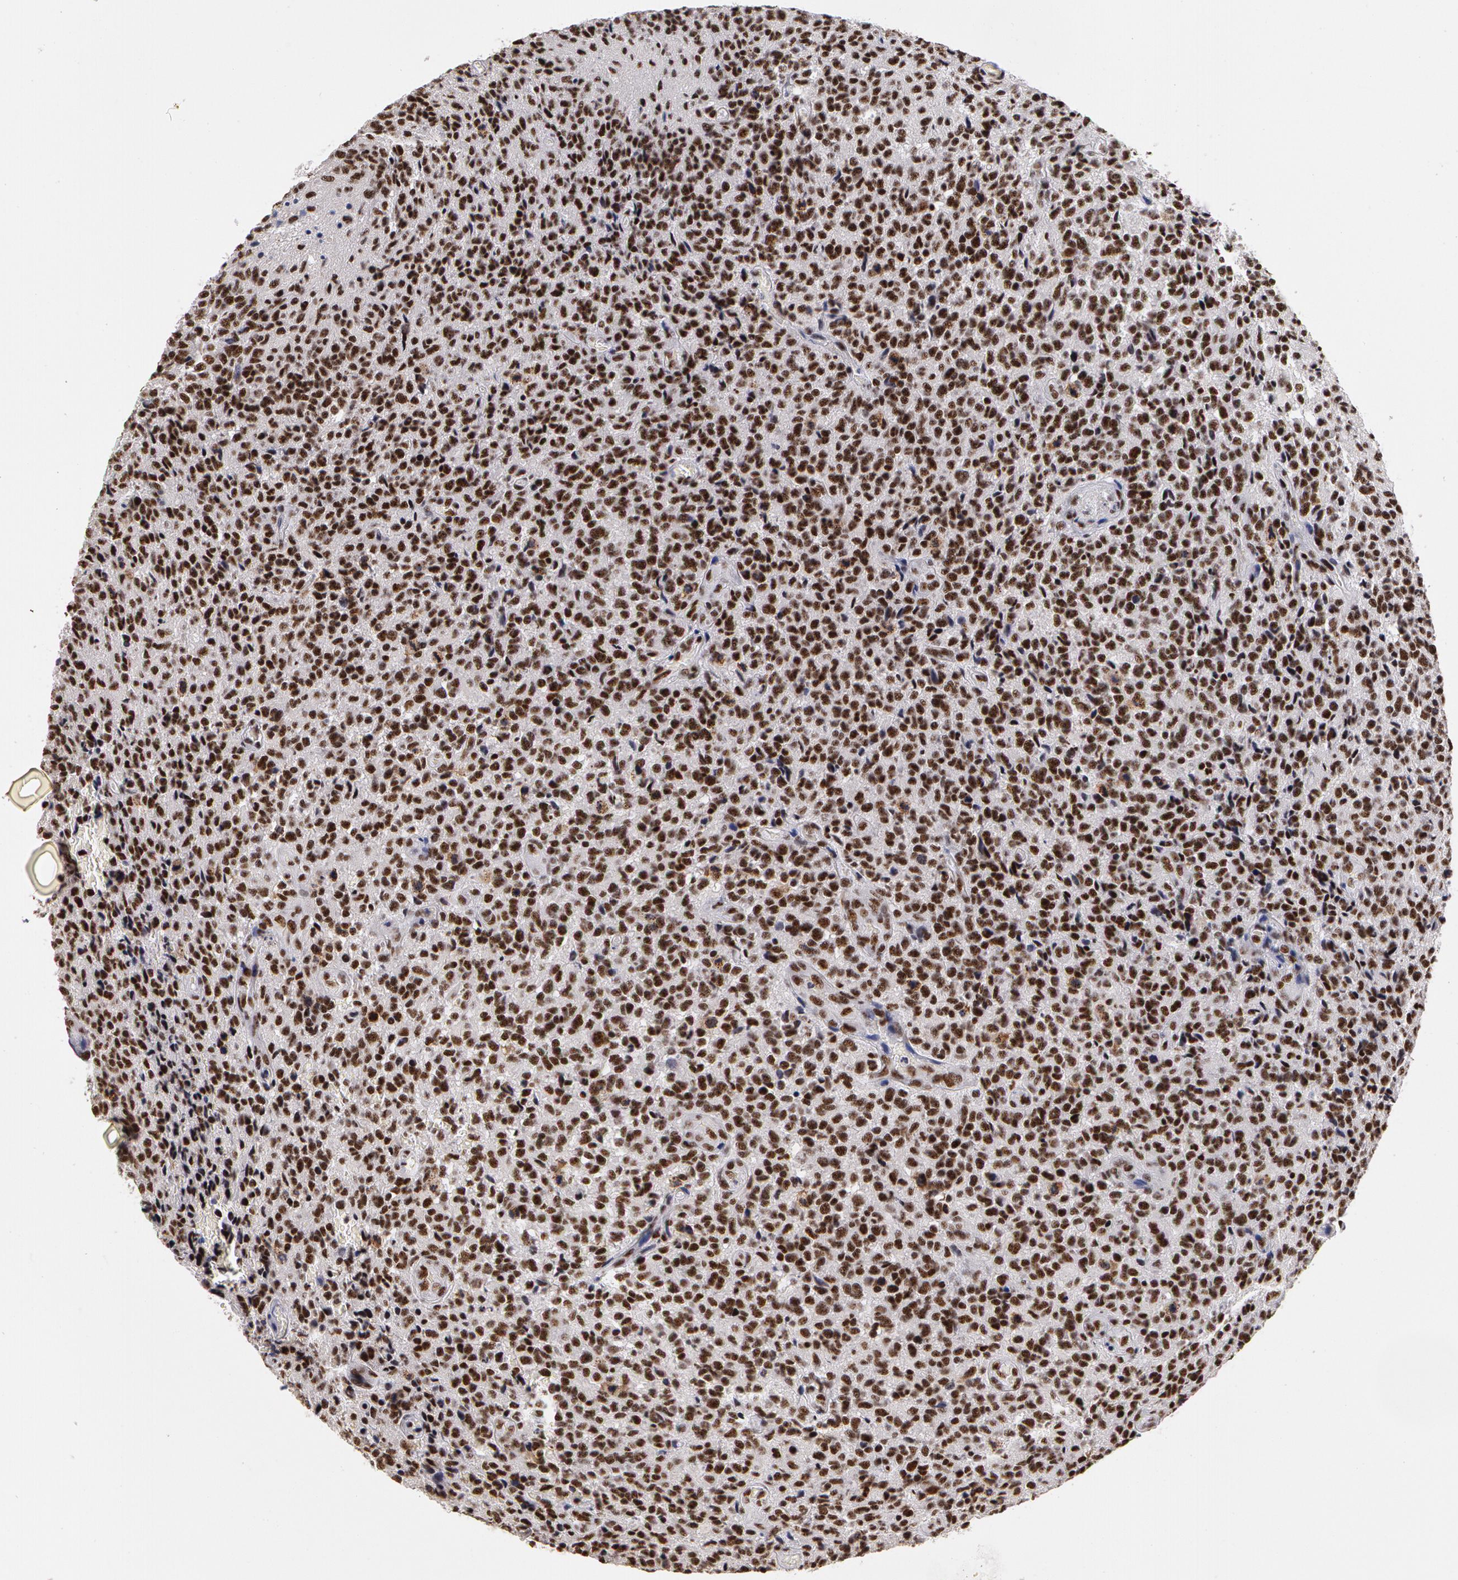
{"staining": {"intensity": "strong", "quantity": ">75%", "location": "nuclear"}, "tissue": "glioma", "cell_type": "Tumor cells", "image_type": "cancer", "snomed": [{"axis": "morphology", "description": "Glioma, malignant, High grade"}, {"axis": "topography", "description": "Brain"}], "caption": "Malignant glioma (high-grade) stained for a protein (brown) exhibits strong nuclear positive staining in approximately >75% of tumor cells.", "gene": "PNN", "patient": {"sex": "male", "age": 36}}